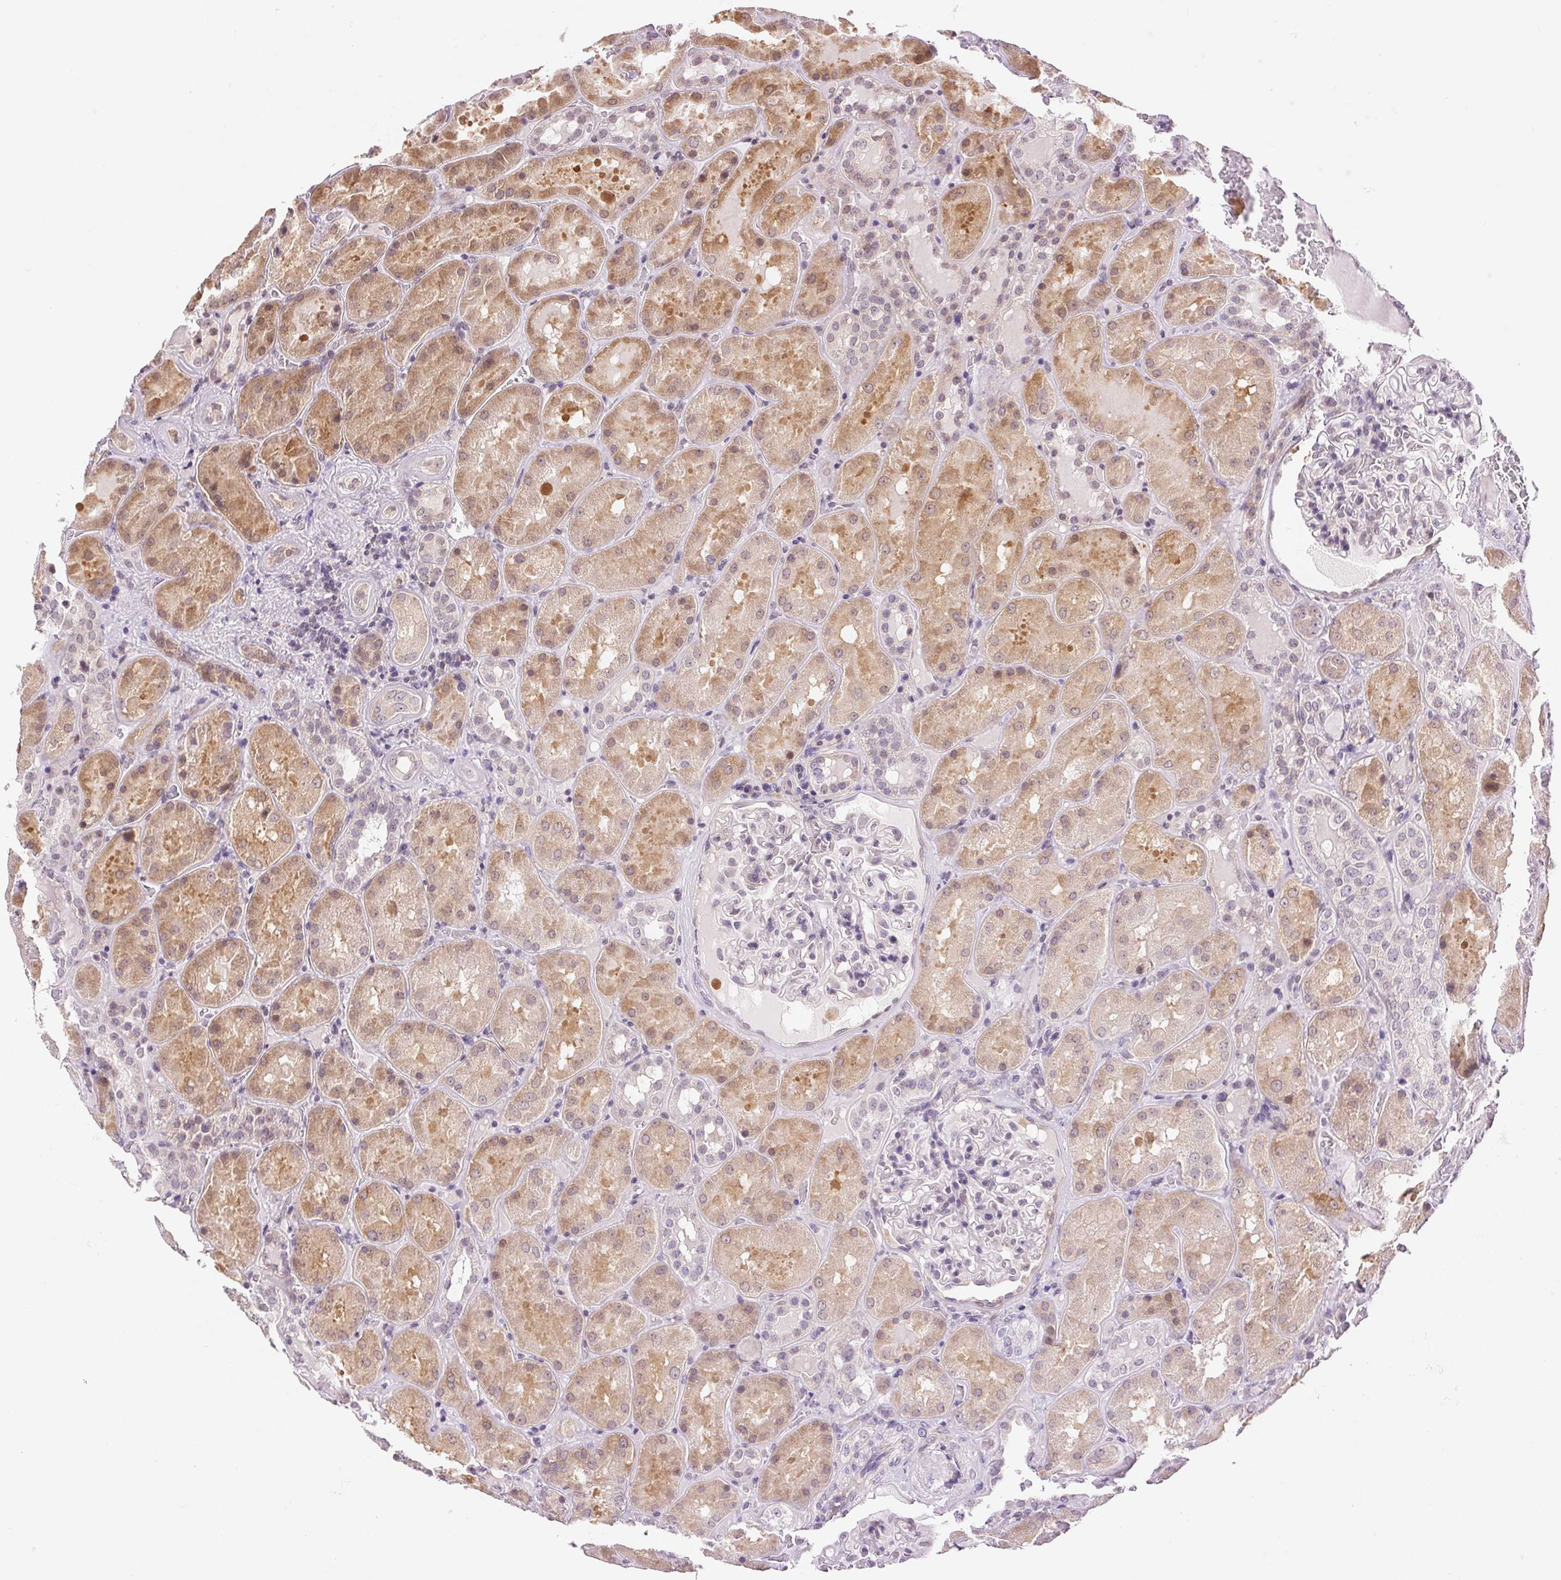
{"staining": {"intensity": "negative", "quantity": "none", "location": "none"}, "tissue": "kidney", "cell_type": "Cells in glomeruli", "image_type": "normal", "snomed": [{"axis": "morphology", "description": "Normal tissue, NOS"}, {"axis": "topography", "description": "Kidney"}], "caption": "DAB immunohistochemical staining of unremarkable human kidney shows no significant expression in cells in glomeruli. (DAB IHC visualized using brightfield microscopy, high magnification).", "gene": "TNNT3", "patient": {"sex": "male", "age": 73}}